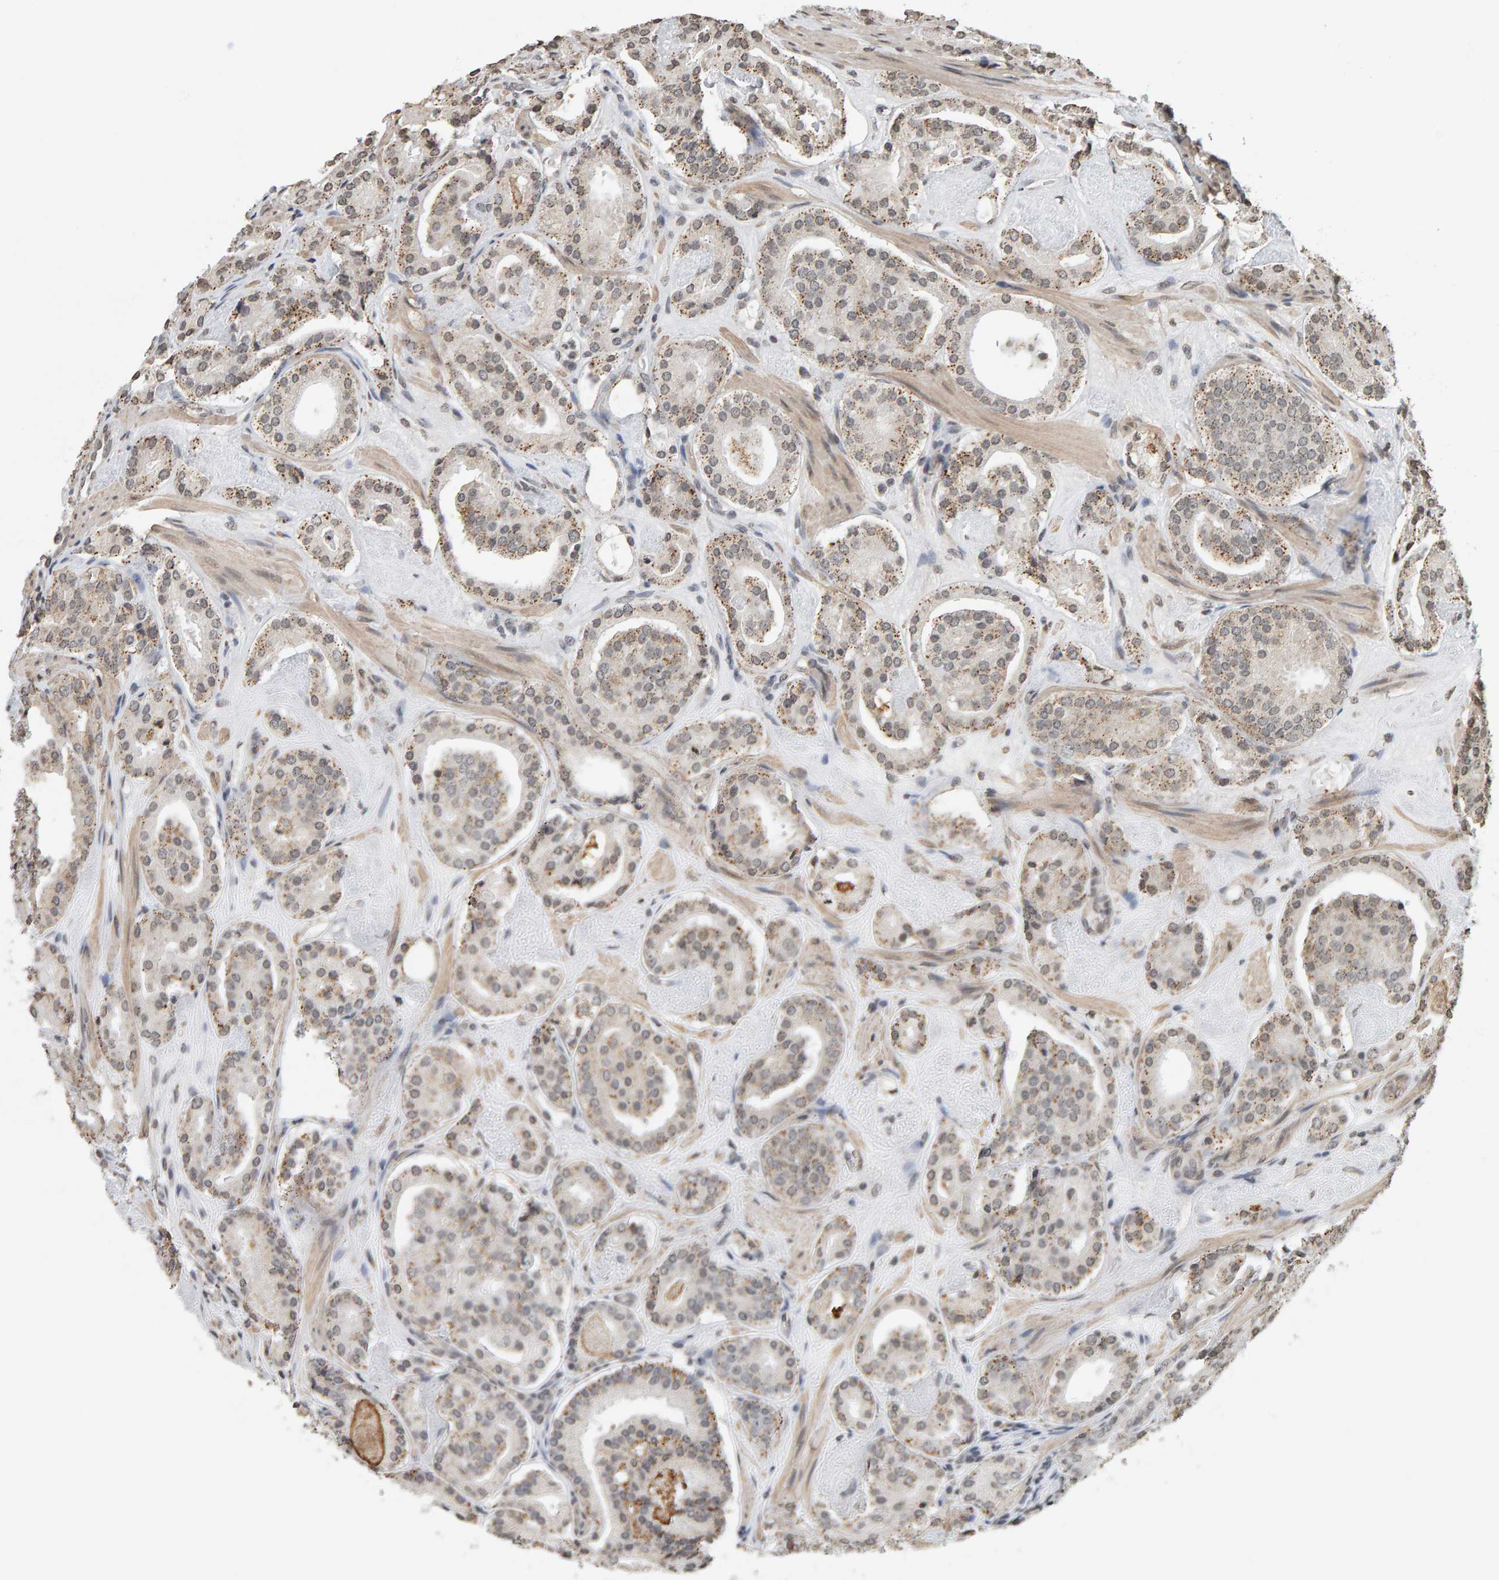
{"staining": {"intensity": "moderate", "quantity": ">75%", "location": "cytoplasmic/membranous"}, "tissue": "prostate cancer", "cell_type": "Tumor cells", "image_type": "cancer", "snomed": [{"axis": "morphology", "description": "Adenocarcinoma, Low grade"}, {"axis": "topography", "description": "Prostate"}], "caption": "Human adenocarcinoma (low-grade) (prostate) stained with a brown dye demonstrates moderate cytoplasmic/membranous positive expression in about >75% of tumor cells.", "gene": "AFF4", "patient": {"sex": "male", "age": 69}}